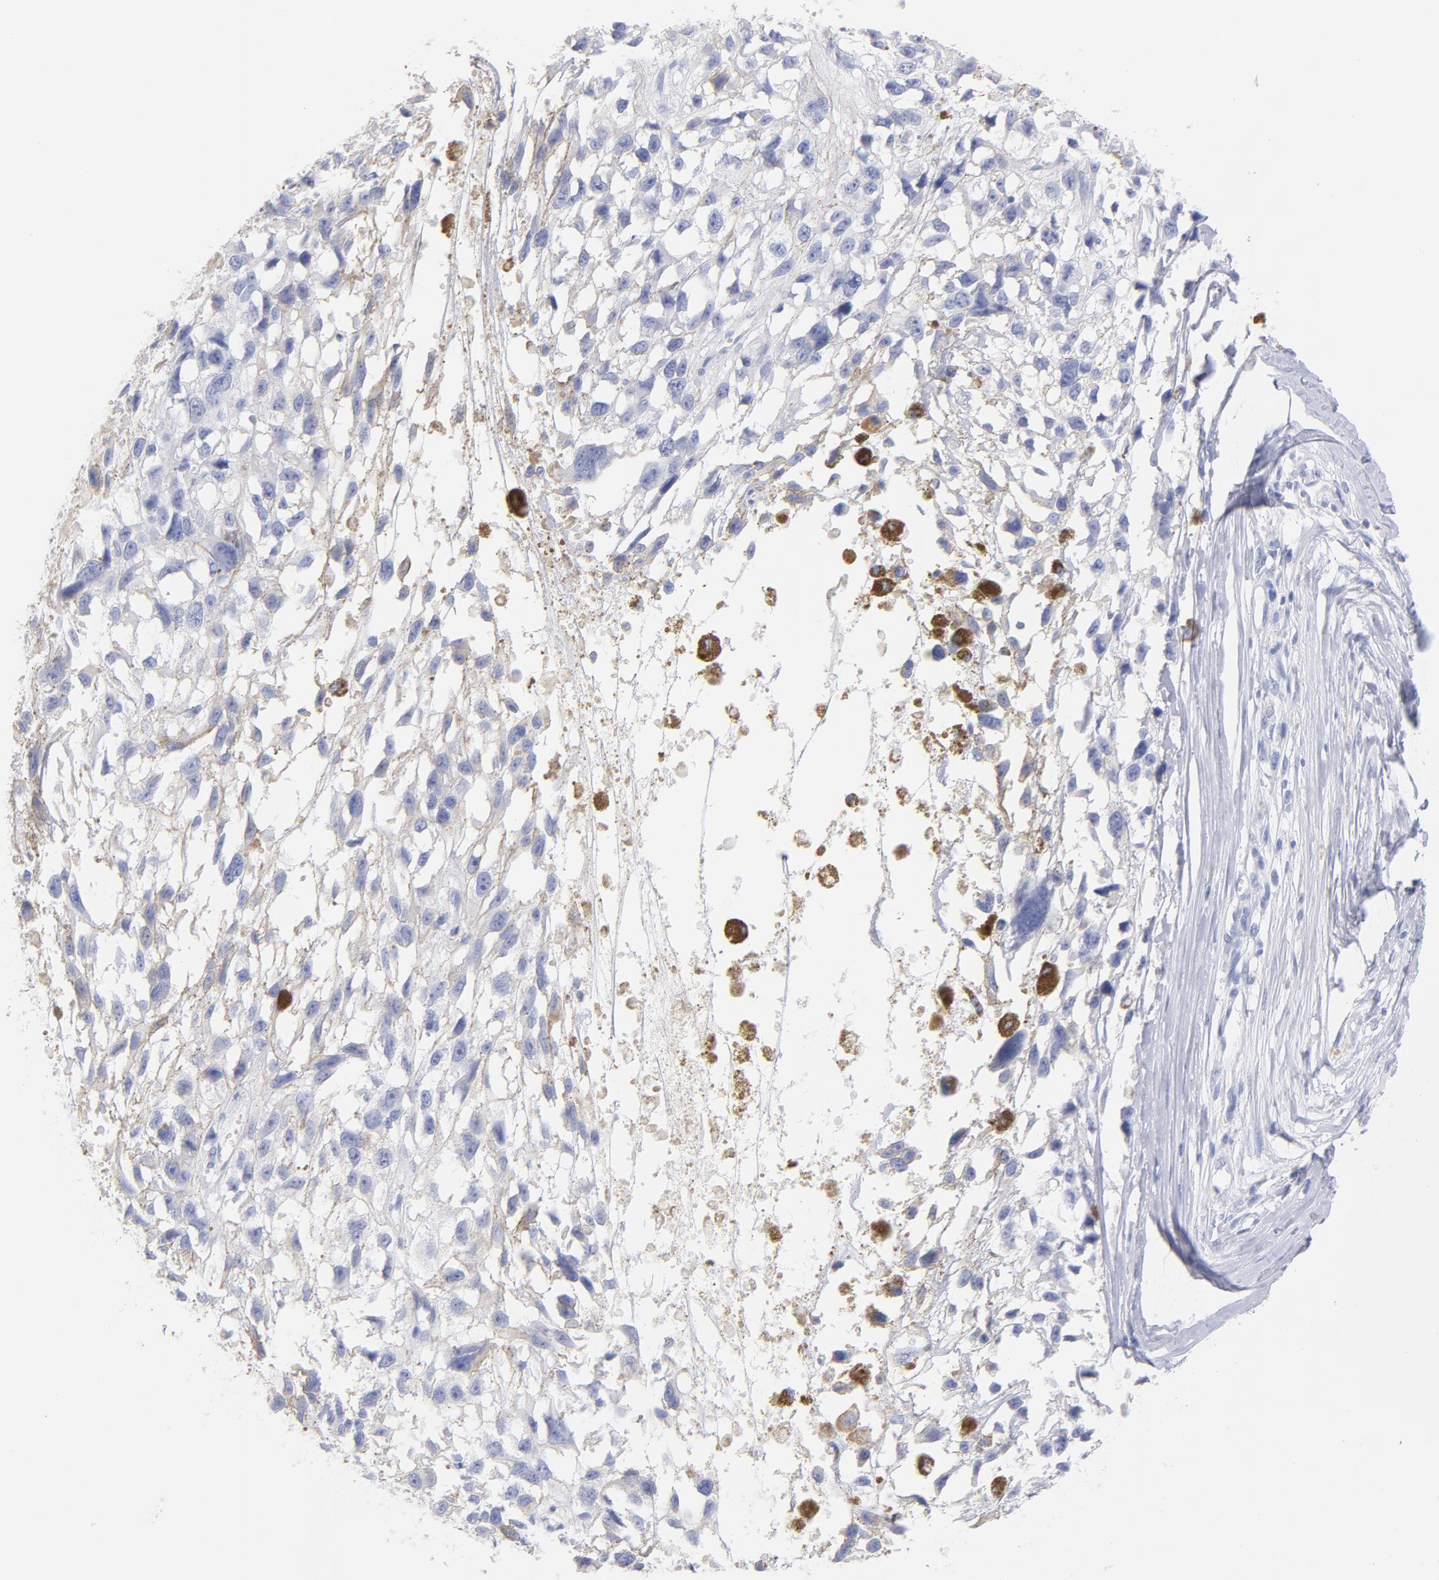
{"staining": {"intensity": "negative", "quantity": "none", "location": "none"}, "tissue": "melanoma", "cell_type": "Tumor cells", "image_type": "cancer", "snomed": [{"axis": "morphology", "description": "Malignant melanoma, Metastatic site"}, {"axis": "topography", "description": "Lymph node"}], "caption": "A micrograph of melanoma stained for a protein displays no brown staining in tumor cells.", "gene": "SCGN", "patient": {"sex": "male", "age": 59}}